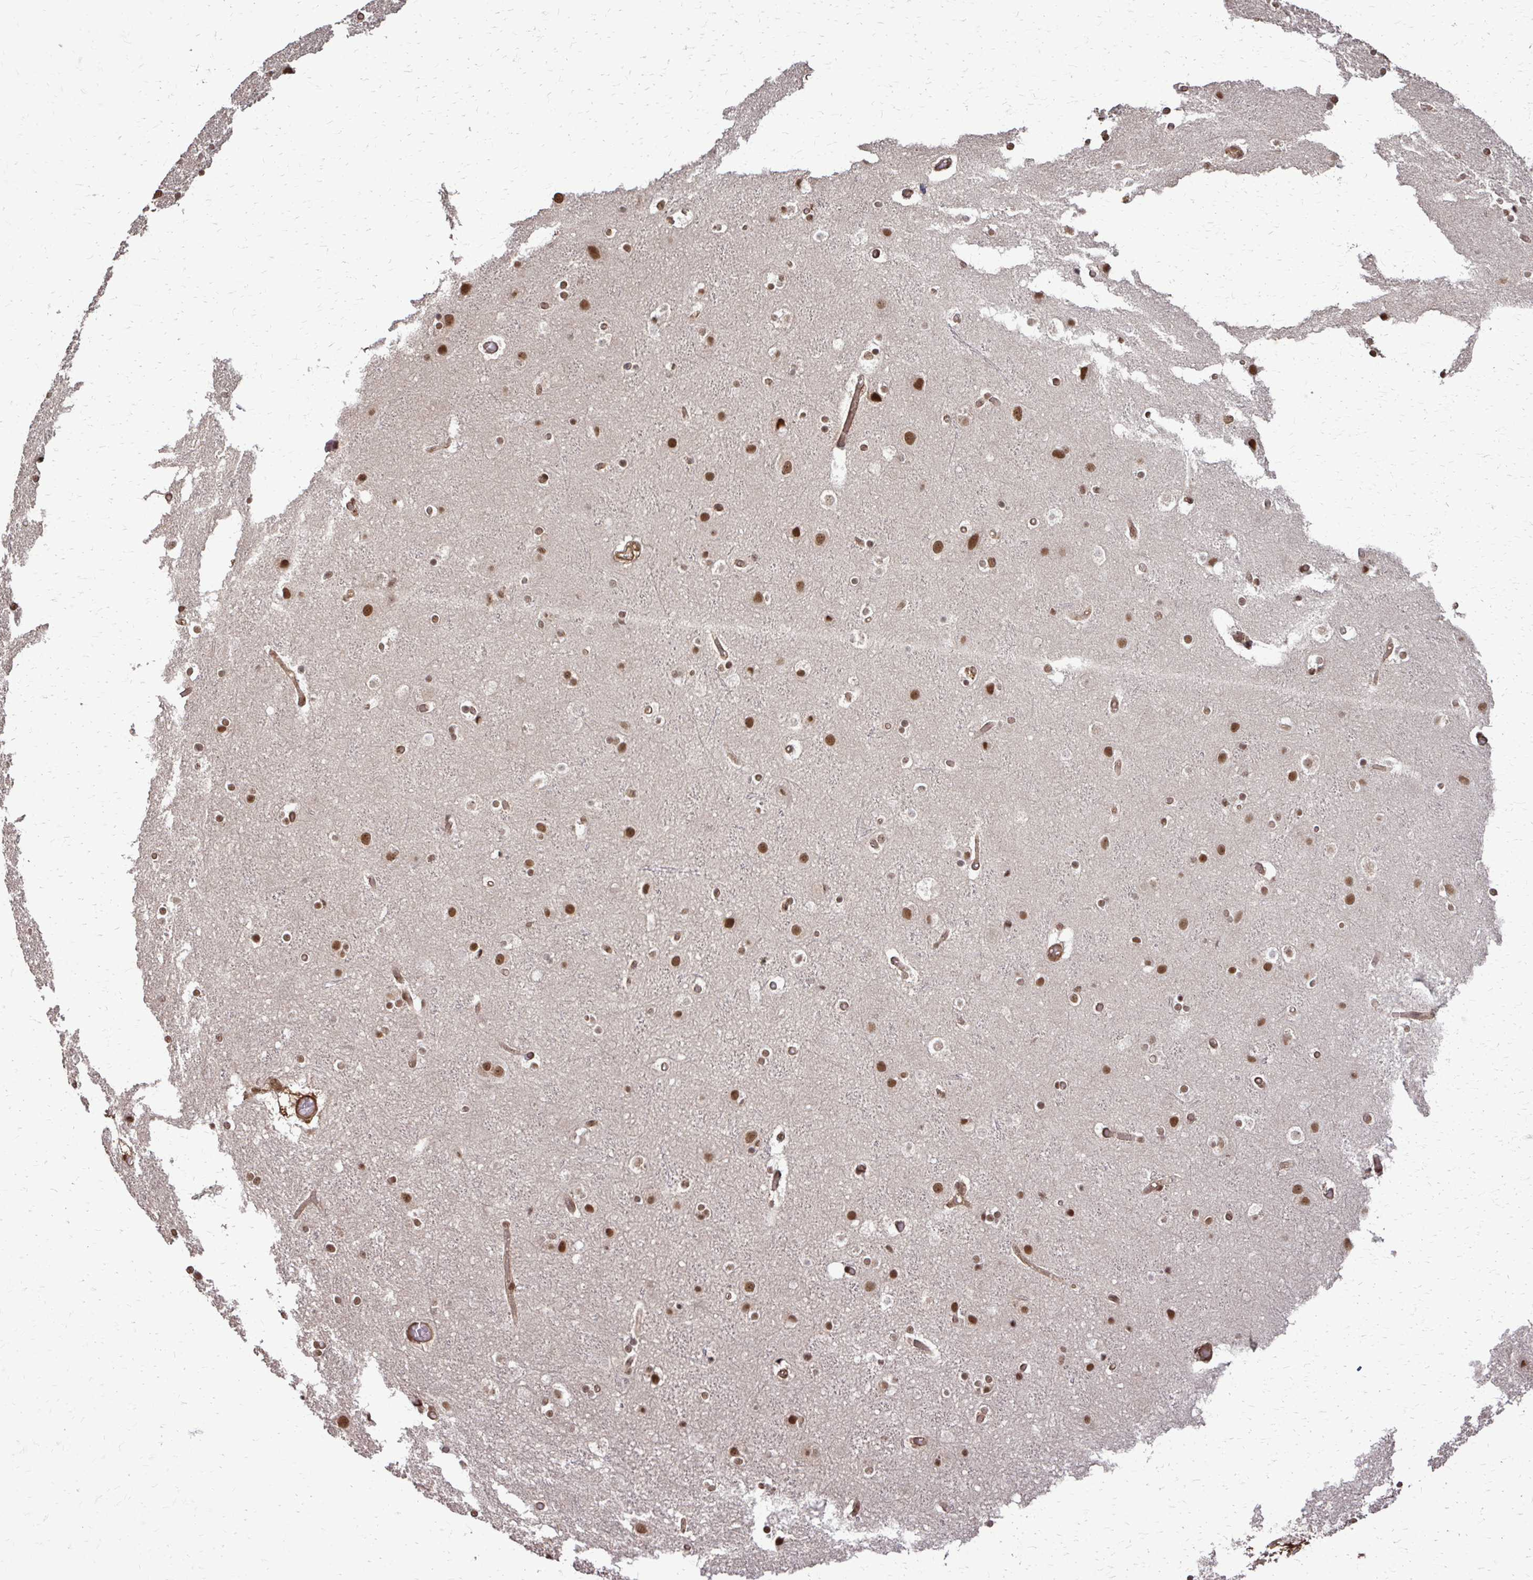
{"staining": {"intensity": "moderate", "quantity": ">75%", "location": "cytoplasmic/membranous,nuclear"}, "tissue": "cerebral cortex", "cell_type": "Endothelial cells", "image_type": "normal", "snomed": [{"axis": "morphology", "description": "Normal tissue, NOS"}, {"axis": "topography", "description": "Cerebral cortex"}], "caption": "IHC staining of benign cerebral cortex, which shows medium levels of moderate cytoplasmic/membranous,nuclear positivity in approximately >75% of endothelial cells indicating moderate cytoplasmic/membranous,nuclear protein staining. The staining was performed using DAB (3,3'-diaminobenzidine) (brown) for protein detection and nuclei were counterstained in hematoxylin (blue).", "gene": "SS18", "patient": {"sex": "female", "age": 52}}